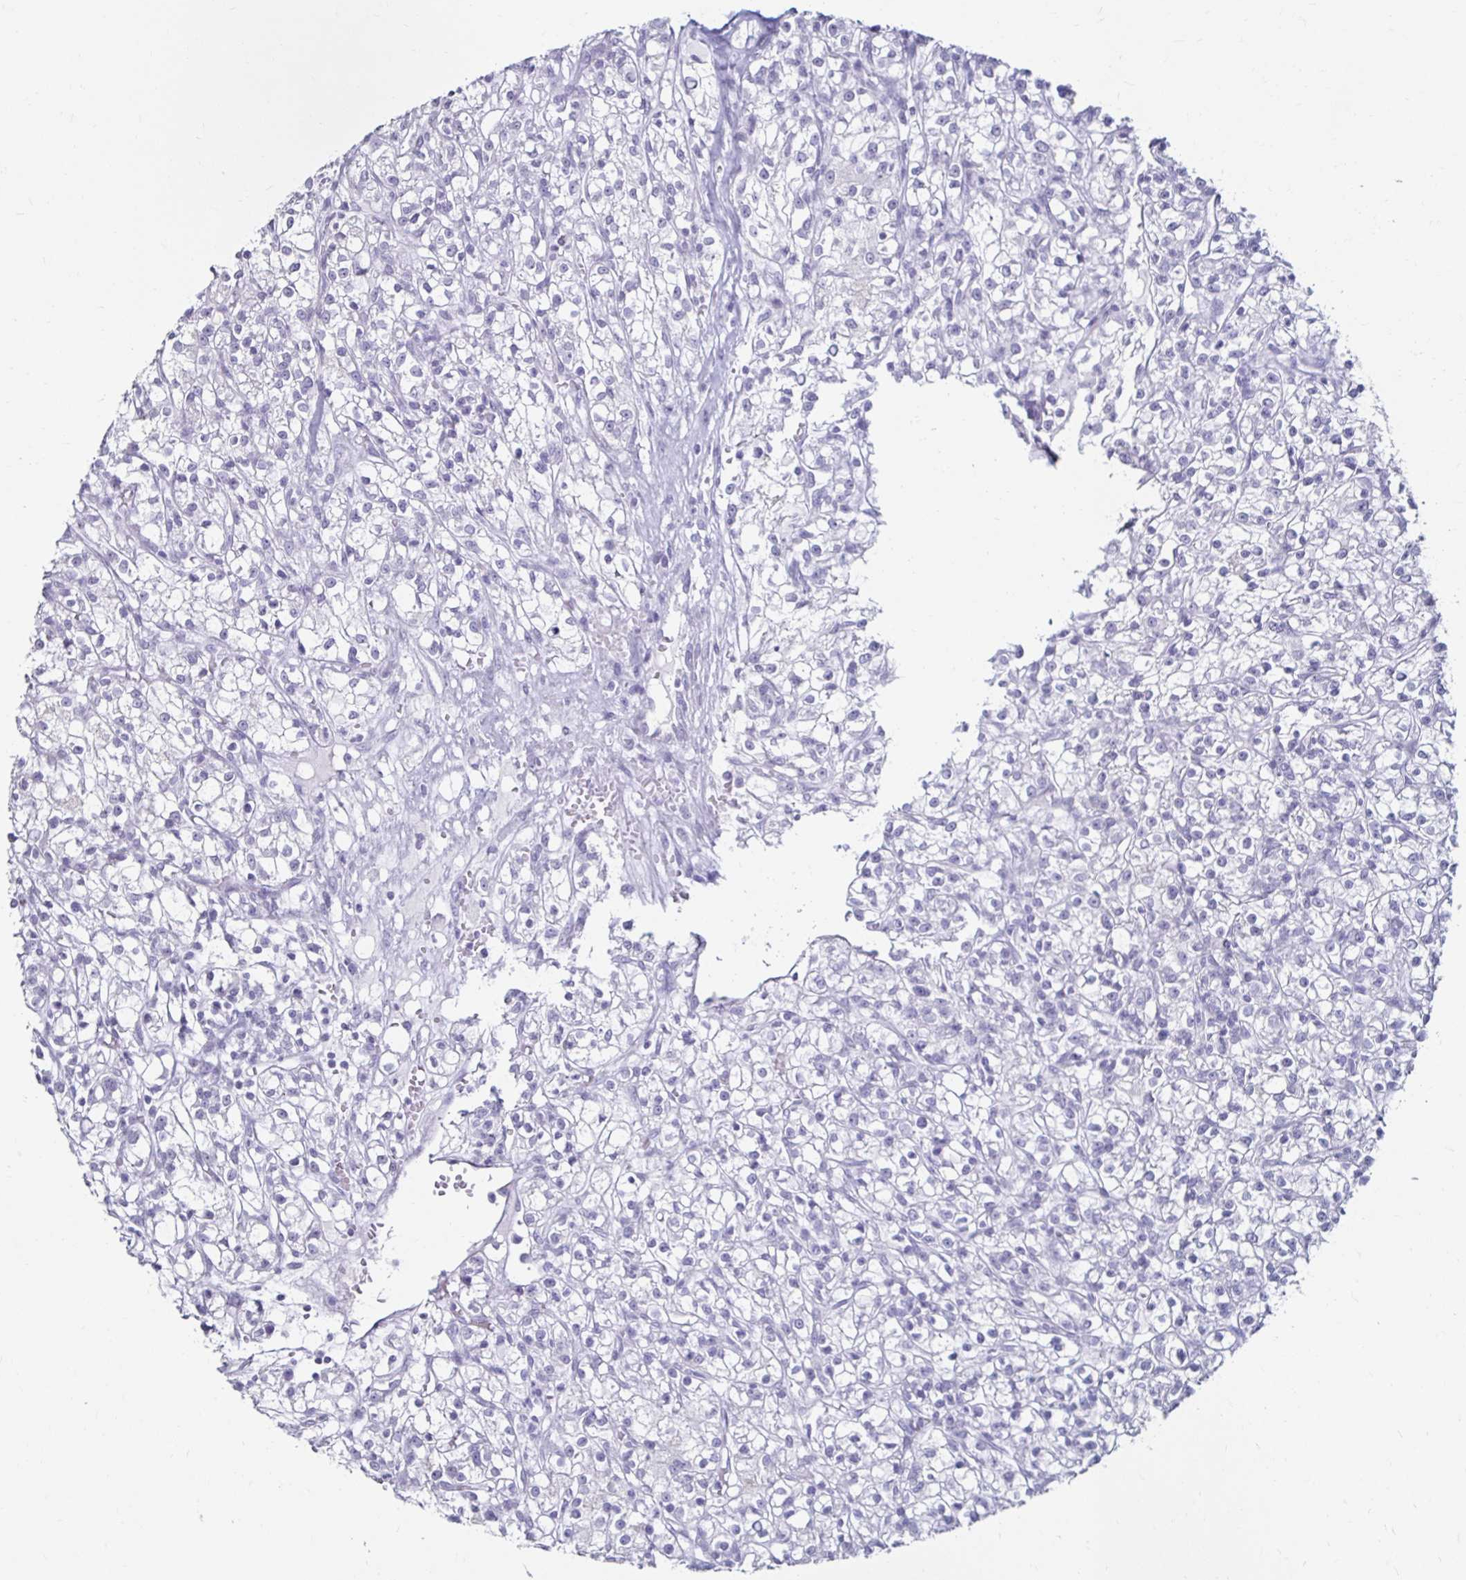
{"staining": {"intensity": "negative", "quantity": "none", "location": "none"}, "tissue": "renal cancer", "cell_type": "Tumor cells", "image_type": "cancer", "snomed": [{"axis": "morphology", "description": "Adenocarcinoma, NOS"}, {"axis": "topography", "description": "Kidney"}], "caption": "Human renal cancer (adenocarcinoma) stained for a protein using immunohistochemistry exhibits no expression in tumor cells.", "gene": "TOMM34", "patient": {"sex": "female", "age": 59}}